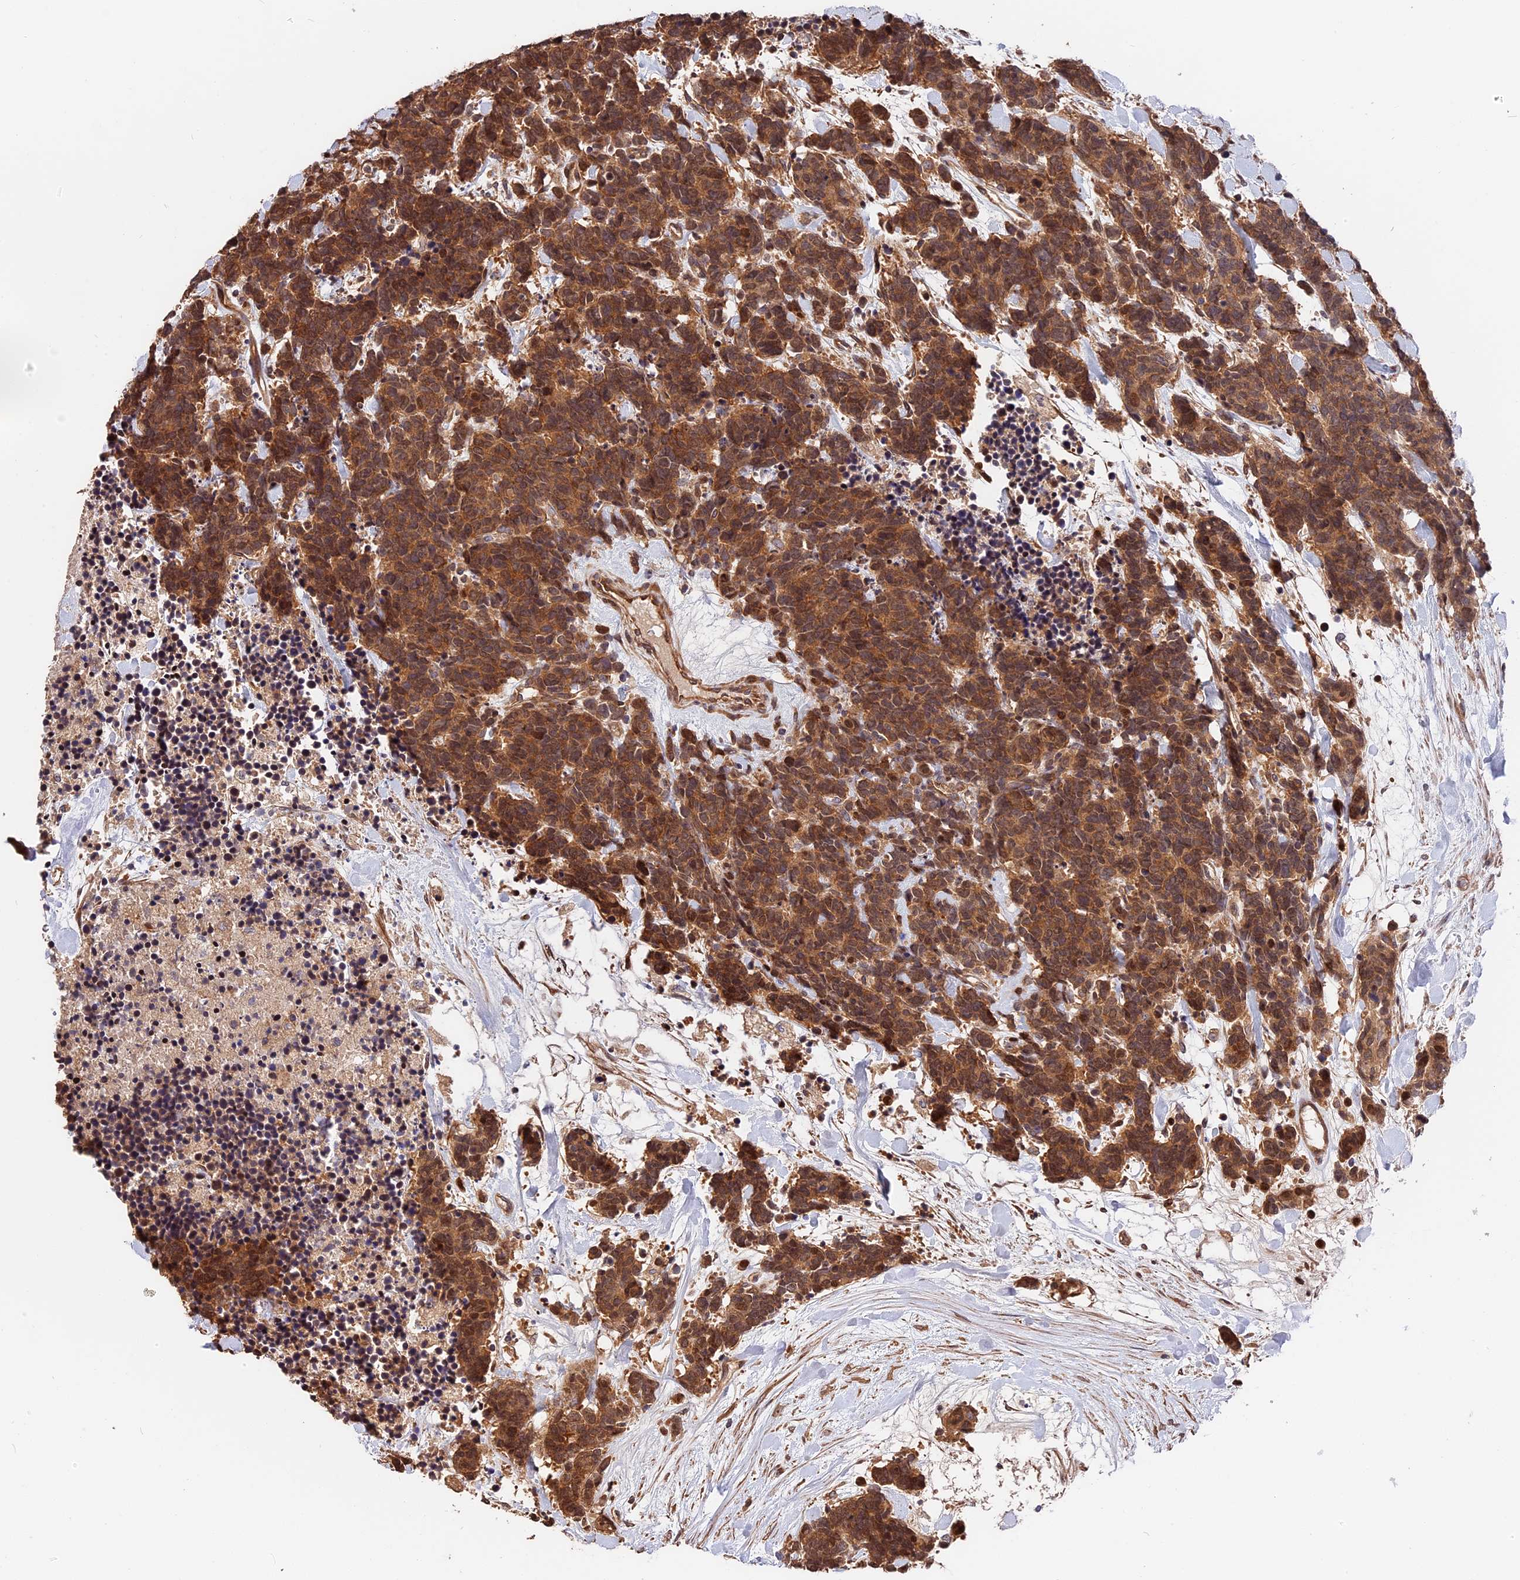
{"staining": {"intensity": "moderate", "quantity": ">75%", "location": "cytoplasmic/membranous"}, "tissue": "carcinoid", "cell_type": "Tumor cells", "image_type": "cancer", "snomed": [{"axis": "morphology", "description": "Carcinoma, NOS"}, {"axis": "morphology", "description": "Carcinoid, malignant, NOS"}, {"axis": "topography", "description": "Prostate"}], "caption": "A photomicrograph of human carcinoma stained for a protein demonstrates moderate cytoplasmic/membranous brown staining in tumor cells.", "gene": "ARHGAP17", "patient": {"sex": "male", "age": 57}}